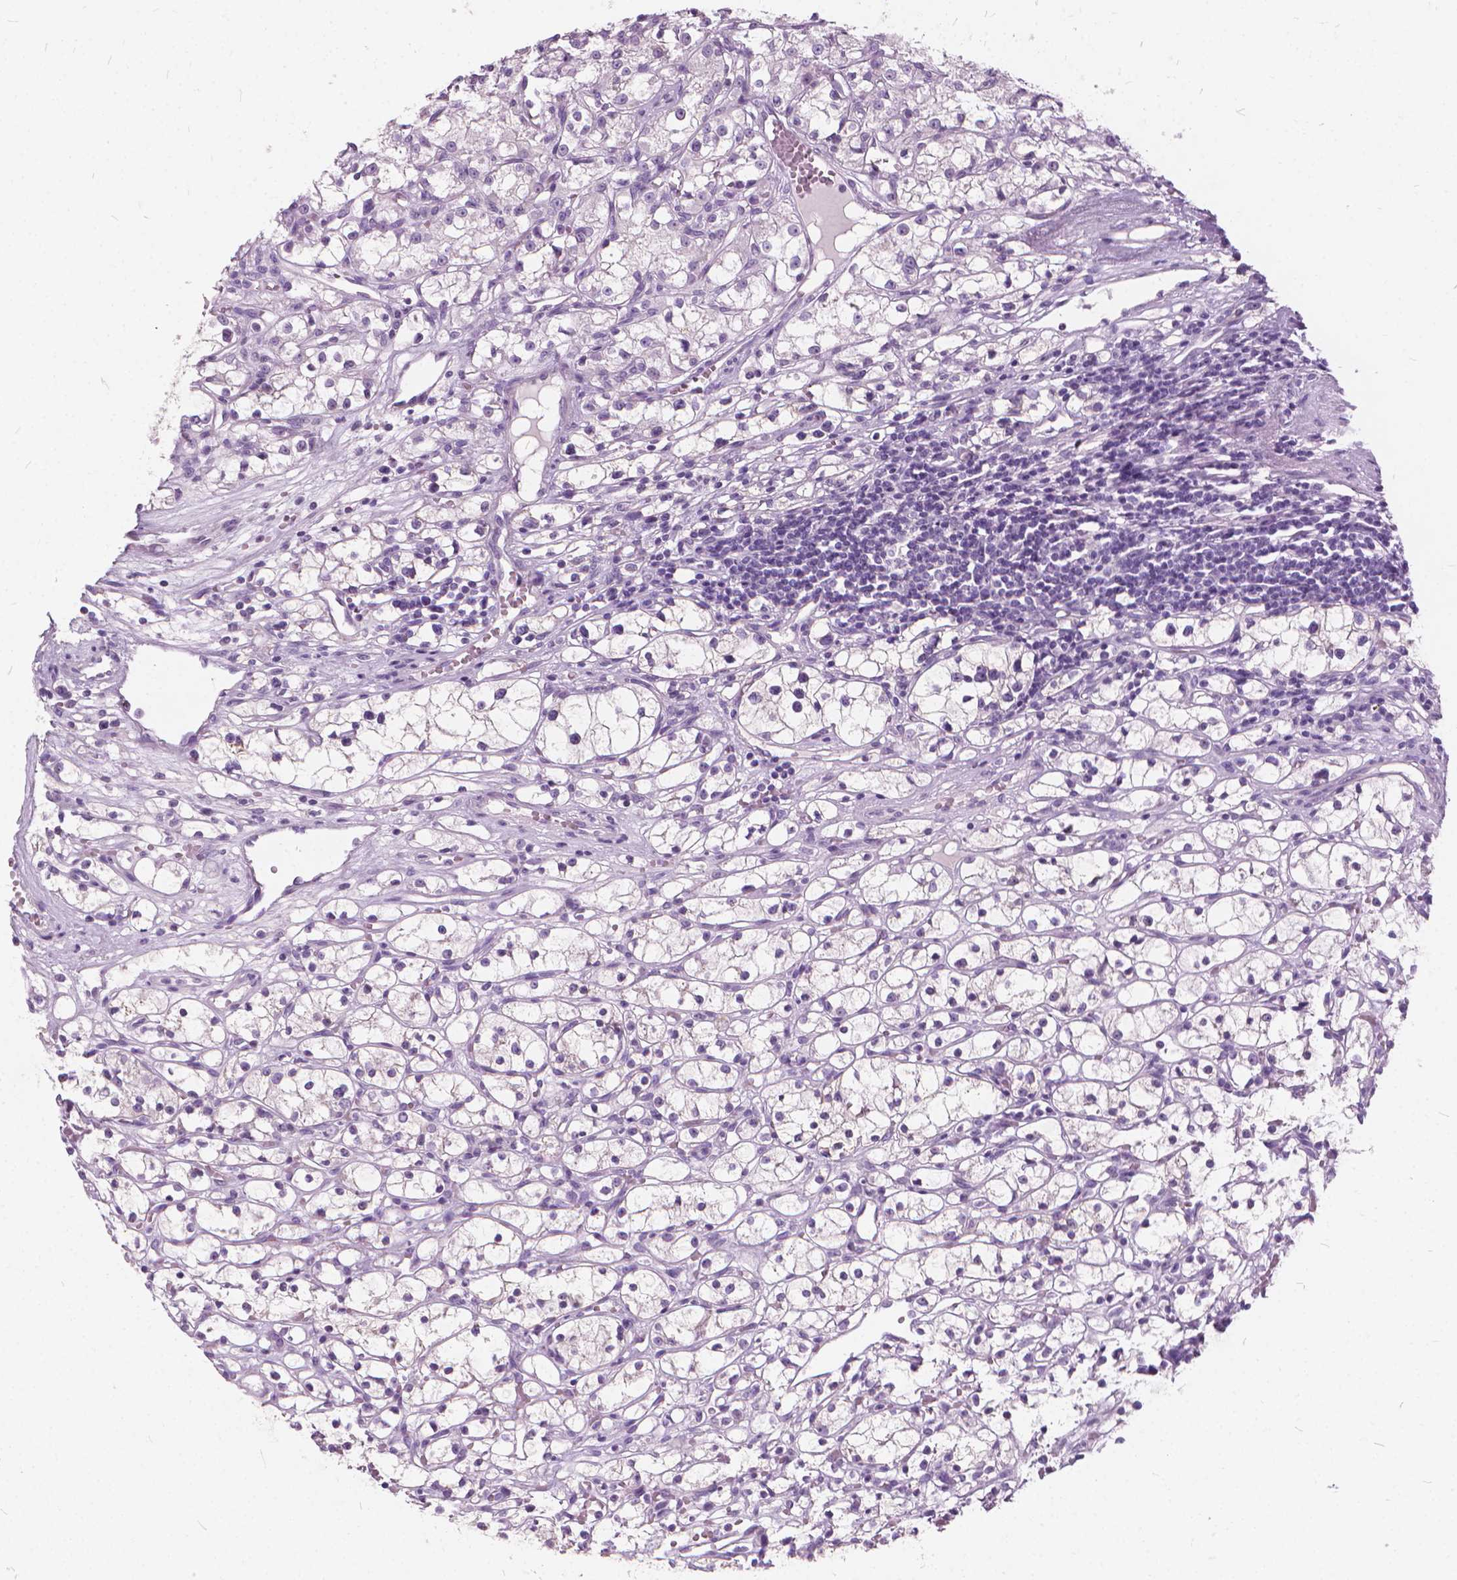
{"staining": {"intensity": "negative", "quantity": "none", "location": "none"}, "tissue": "renal cancer", "cell_type": "Tumor cells", "image_type": "cancer", "snomed": [{"axis": "morphology", "description": "Adenocarcinoma, NOS"}, {"axis": "topography", "description": "Kidney"}], "caption": "Tumor cells are negative for protein expression in human adenocarcinoma (renal). Brightfield microscopy of immunohistochemistry stained with DAB (brown) and hematoxylin (blue), captured at high magnification.", "gene": "DNM1", "patient": {"sex": "female", "age": 59}}